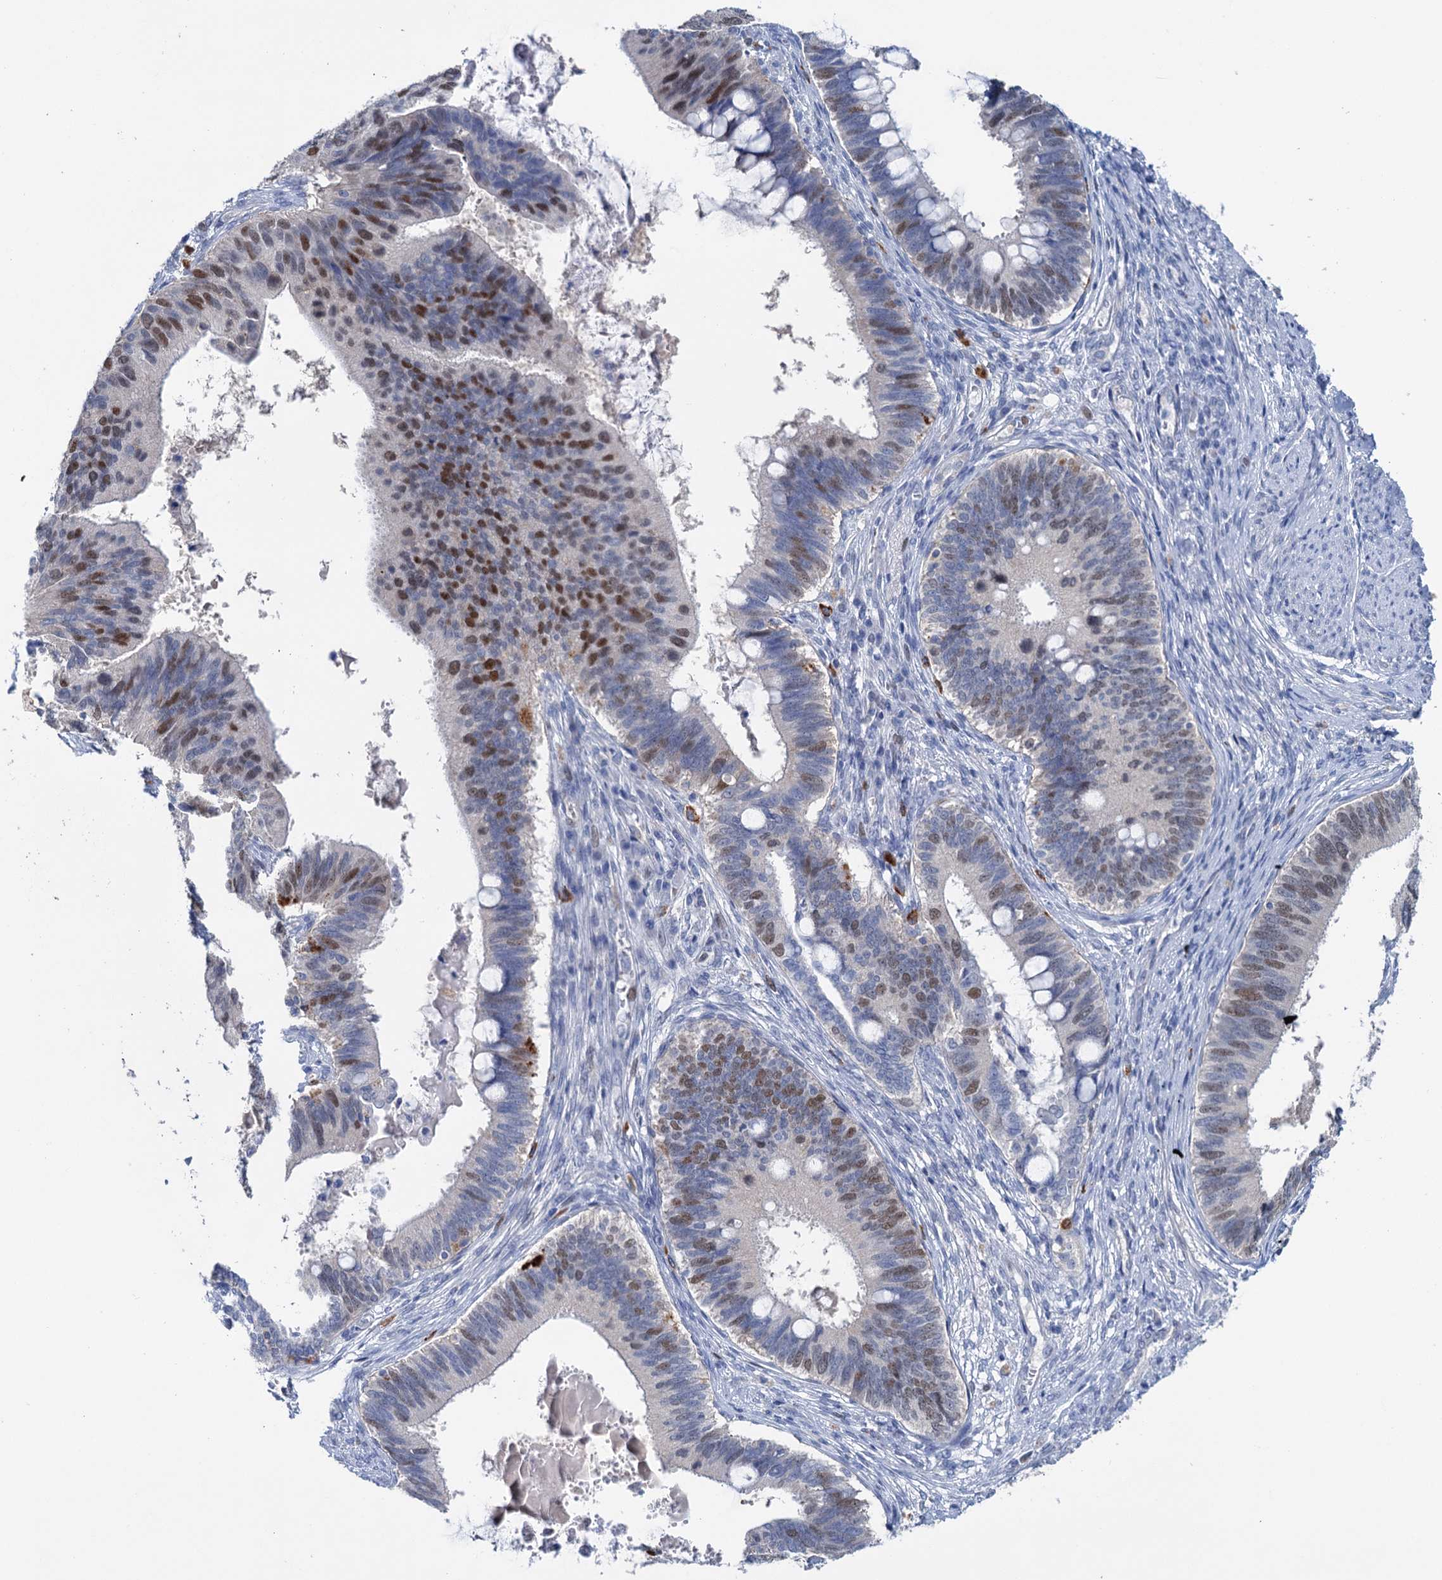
{"staining": {"intensity": "moderate", "quantity": "25%-75%", "location": "nuclear"}, "tissue": "cervical cancer", "cell_type": "Tumor cells", "image_type": "cancer", "snomed": [{"axis": "morphology", "description": "Adenocarcinoma, NOS"}, {"axis": "topography", "description": "Cervix"}], "caption": "A medium amount of moderate nuclear expression is seen in about 25%-75% of tumor cells in cervical adenocarcinoma tissue. Nuclei are stained in blue.", "gene": "FAM111B", "patient": {"sex": "female", "age": 42}}